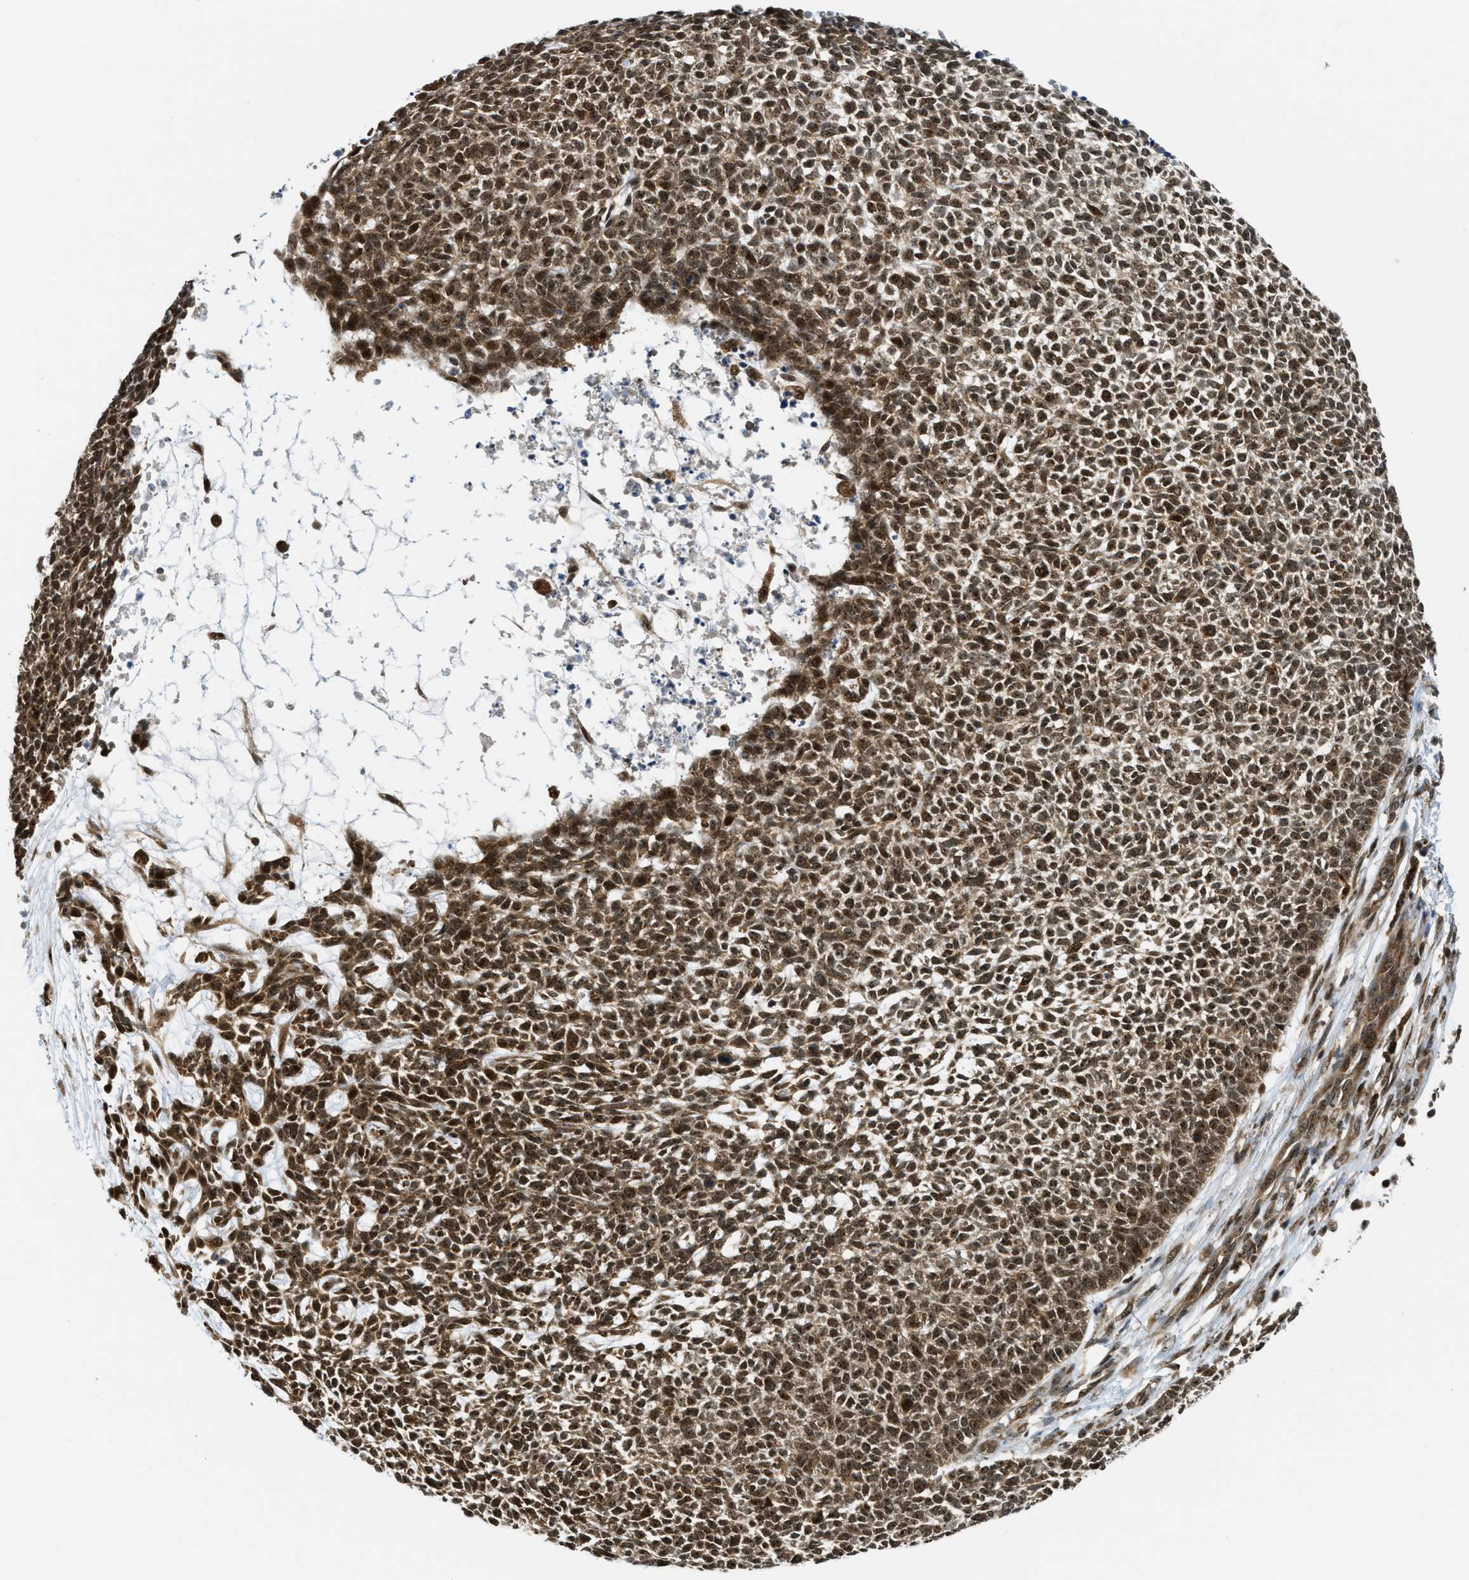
{"staining": {"intensity": "moderate", "quantity": ">75%", "location": "nuclear"}, "tissue": "skin cancer", "cell_type": "Tumor cells", "image_type": "cancer", "snomed": [{"axis": "morphology", "description": "Basal cell carcinoma"}, {"axis": "topography", "description": "Skin"}], "caption": "Immunohistochemistry photomicrograph of human skin basal cell carcinoma stained for a protein (brown), which shows medium levels of moderate nuclear positivity in about >75% of tumor cells.", "gene": "TACC1", "patient": {"sex": "female", "age": 84}}